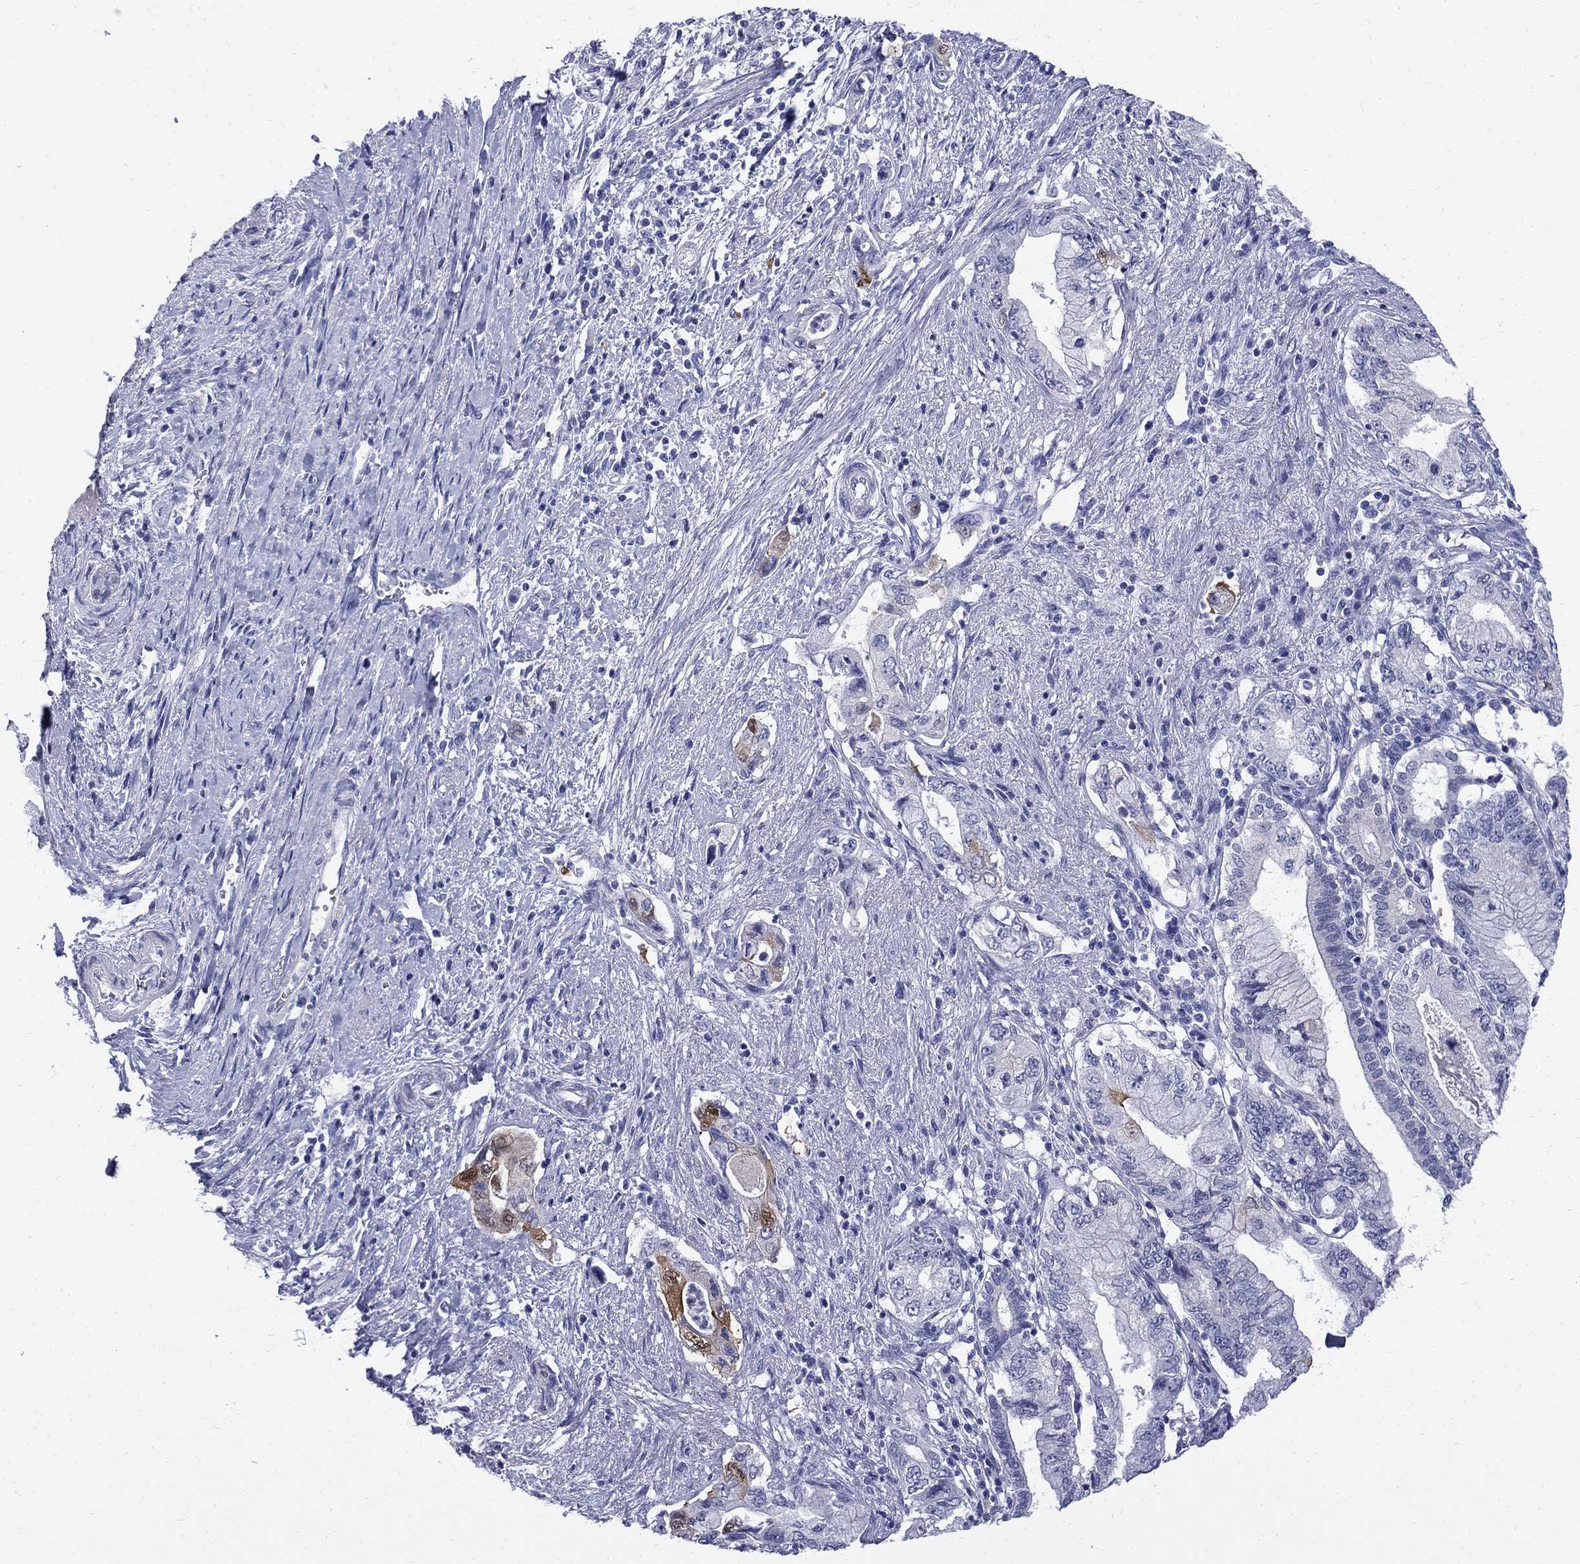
{"staining": {"intensity": "moderate", "quantity": "<25%", "location": "cytoplasmic/membranous"}, "tissue": "pancreatic cancer", "cell_type": "Tumor cells", "image_type": "cancer", "snomed": [{"axis": "morphology", "description": "Adenocarcinoma, NOS"}, {"axis": "topography", "description": "Pancreas"}], "caption": "High-power microscopy captured an IHC histopathology image of pancreatic cancer, revealing moderate cytoplasmic/membranous expression in about <25% of tumor cells. (DAB IHC with brightfield microscopy, high magnification).", "gene": "SERPINB2", "patient": {"sex": "female", "age": 73}}